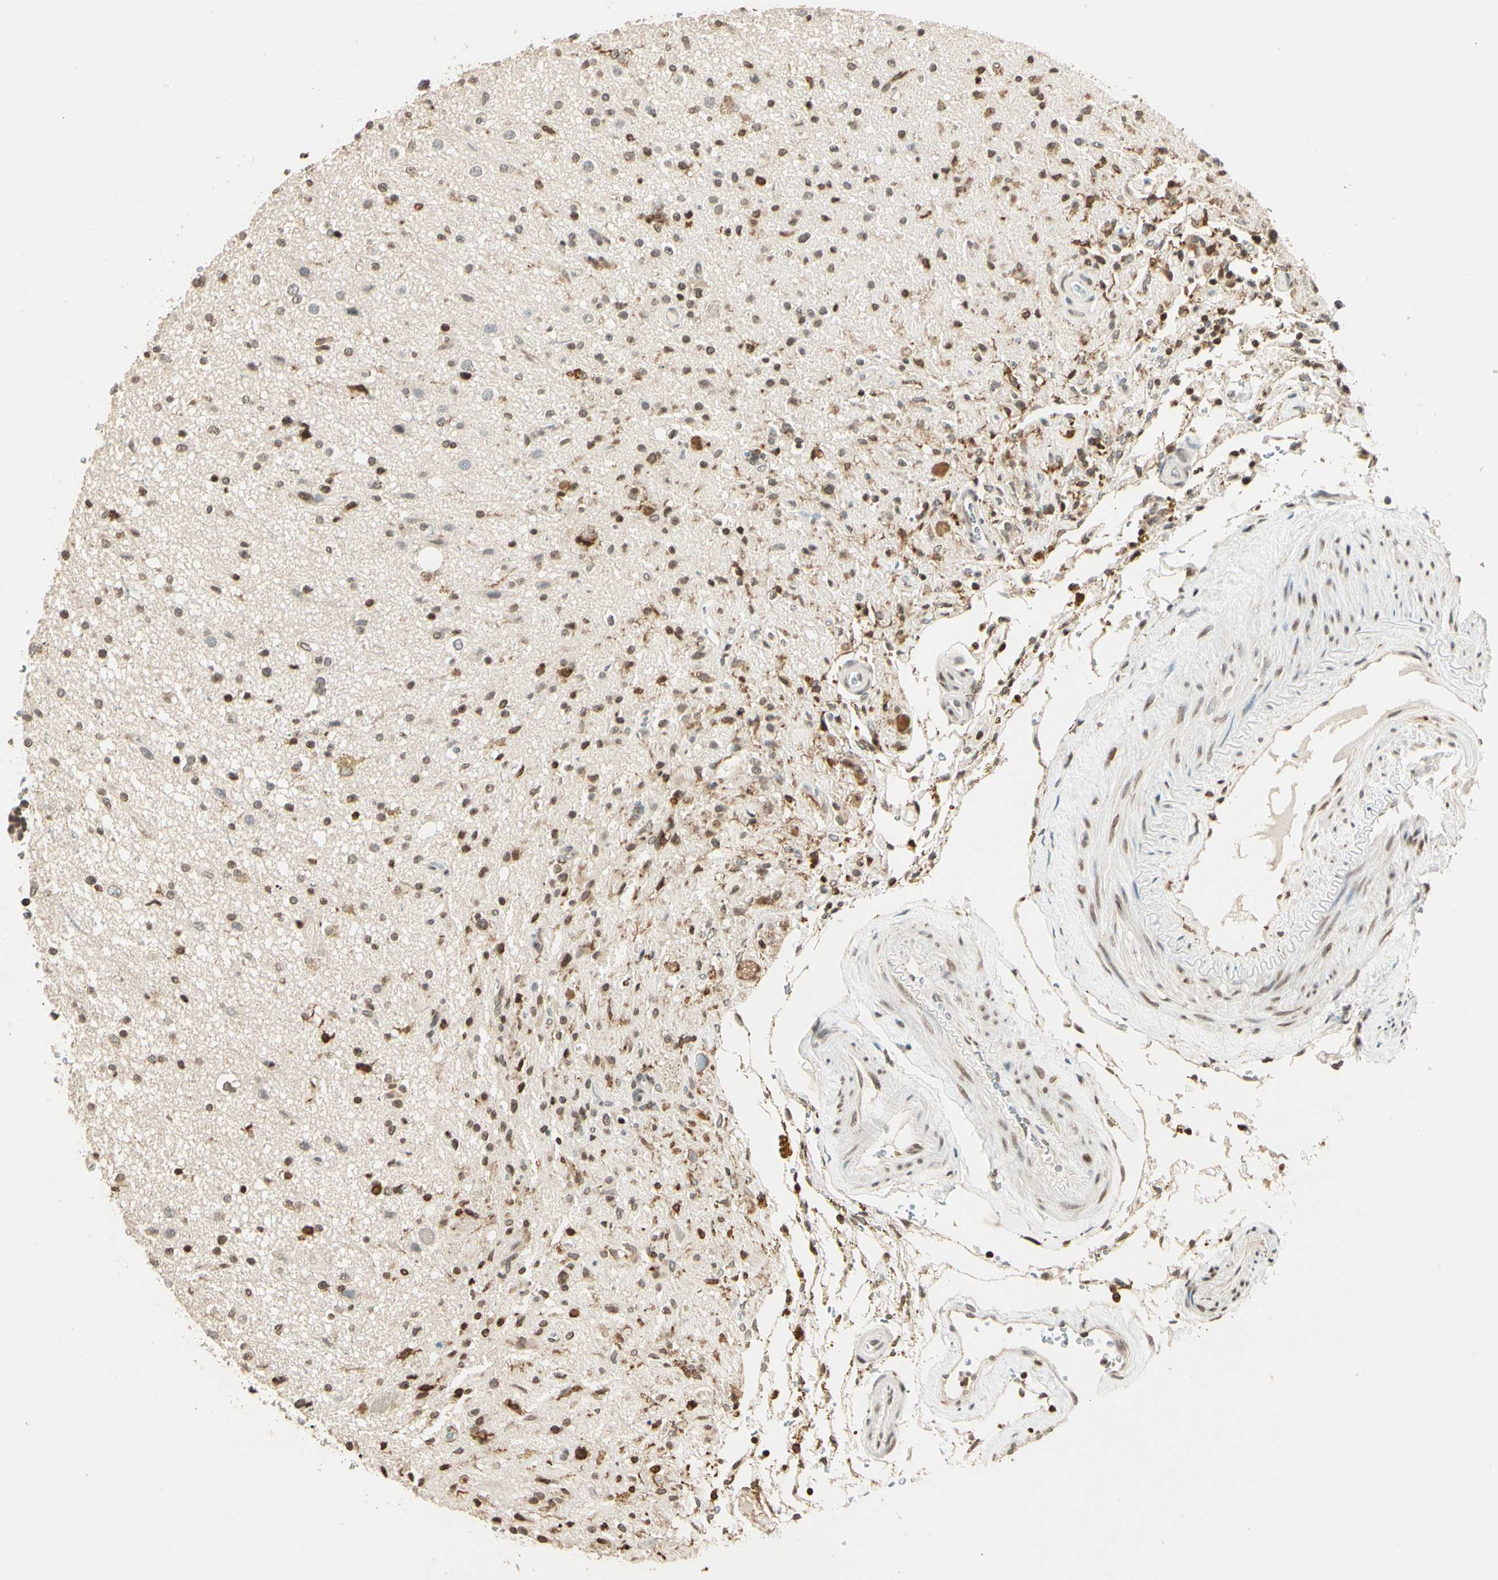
{"staining": {"intensity": "moderate", "quantity": "25%-75%", "location": "nuclear"}, "tissue": "glioma", "cell_type": "Tumor cells", "image_type": "cancer", "snomed": [{"axis": "morphology", "description": "Glioma, malignant, High grade"}, {"axis": "topography", "description": "Brain"}], "caption": "A photomicrograph of human malignant high-grade glioma stained for a protein displays moderate nuclear brown staining in tumor cells. (Brightfield microscopy of DAB IHC at high magnification).", "gene": "FER", "patient": {"sex": "male", "age": 33}}